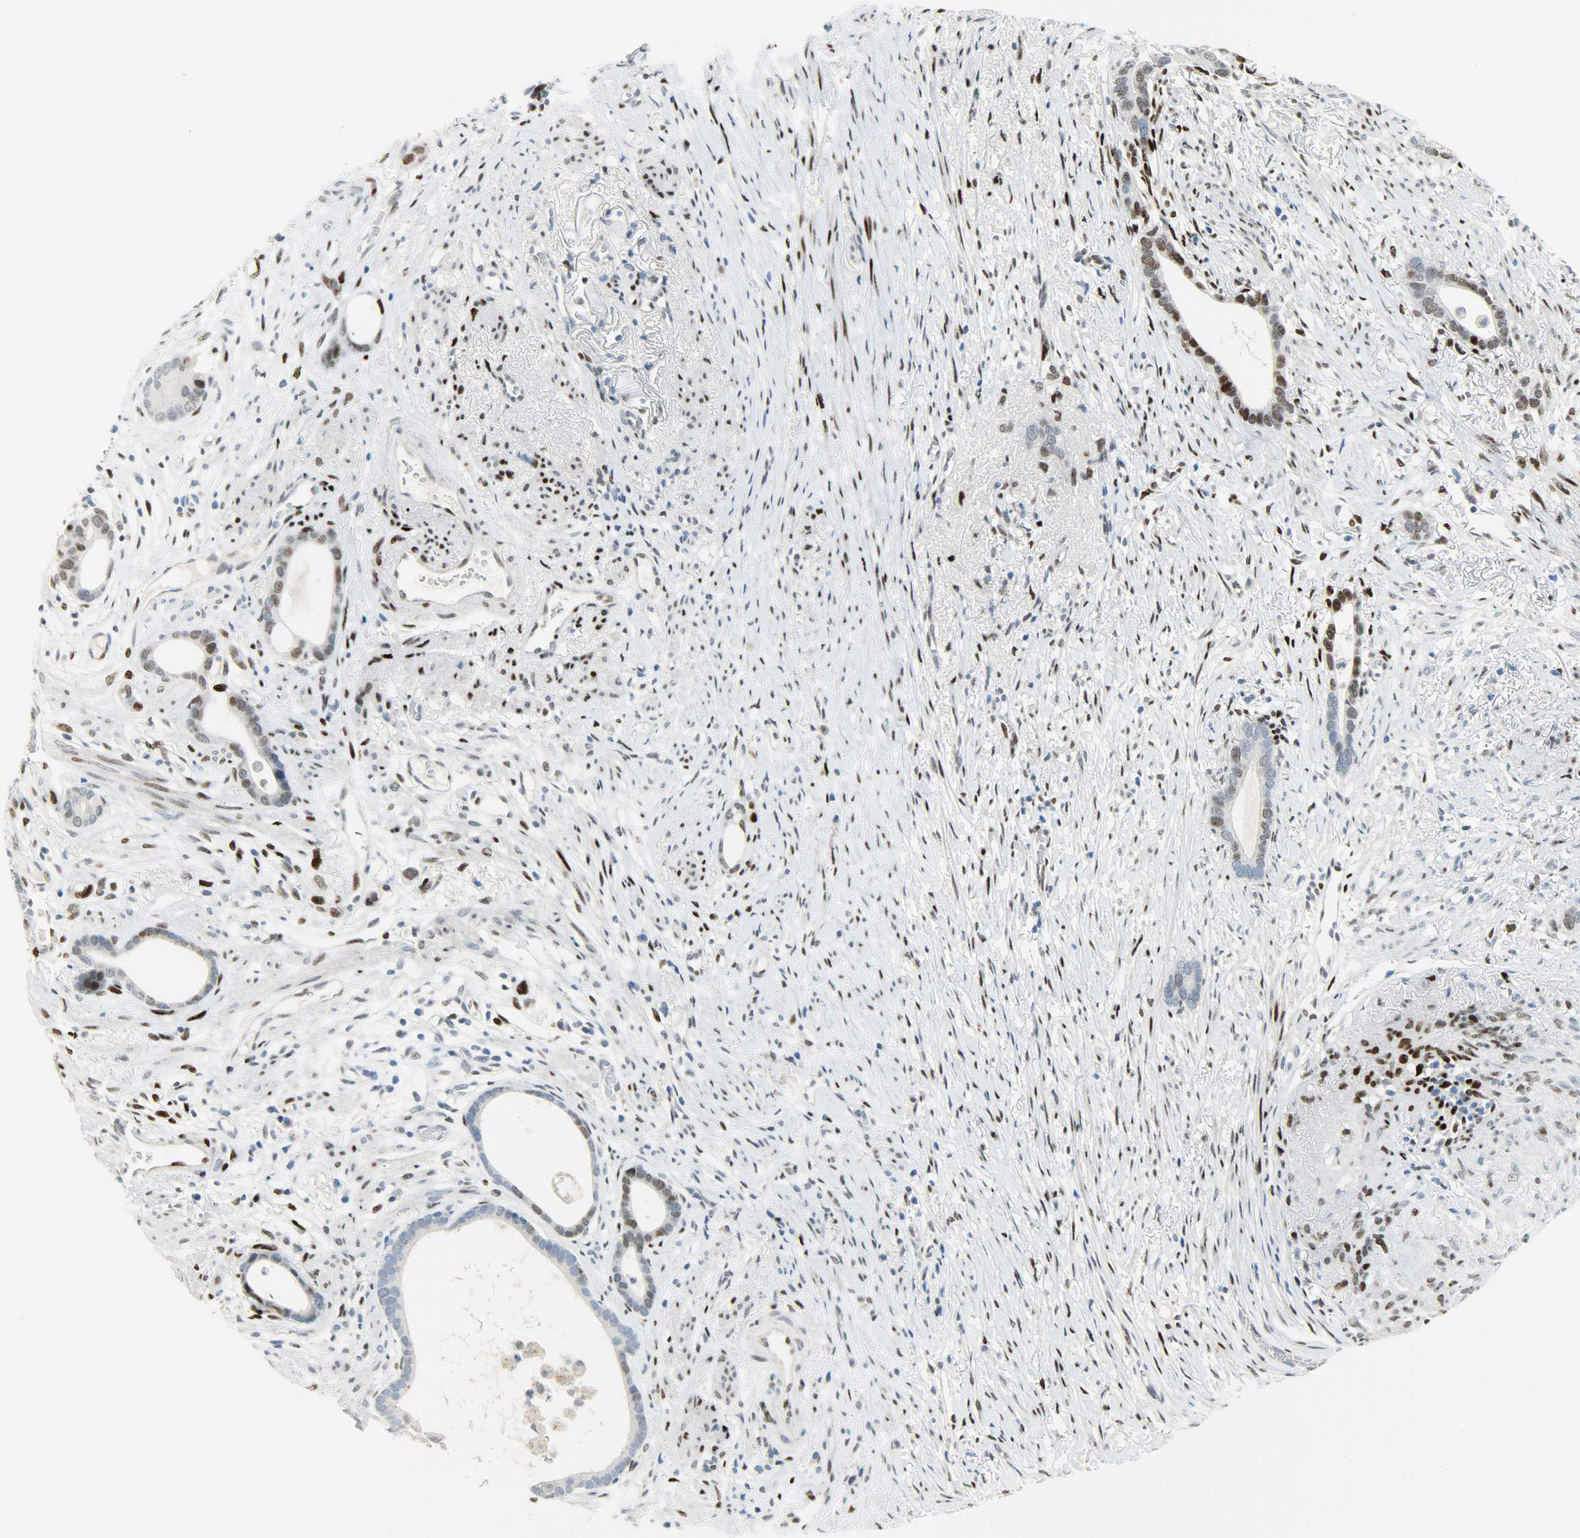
{"staining": {"intensity": "moderate", "quantity": "25%-75%", "location": "nuclear"}, "tissue": "stomach cancer", "cell_type": "Tumor cells", "image_type": "cancer", "snomed": [{"axis": "morphology", "description": "Adenocarcinoma, NOS"}, {"axis": "topography", "description": "Stomach"}], "caption": "Protein staining by immunohistochemistry exhibits moderate nuclear positivity in about 25%-75% of tumor cells in stomach cancer (adenocarcinoma). The staining is performed using DAB (3,3'-diaminobenzidine) brown chromogen to label protein expression. The nuclei are counter-stained blue using hematoxylin.", "gene": "JUNB", "patient": {"sex": "female", "age": 75}}